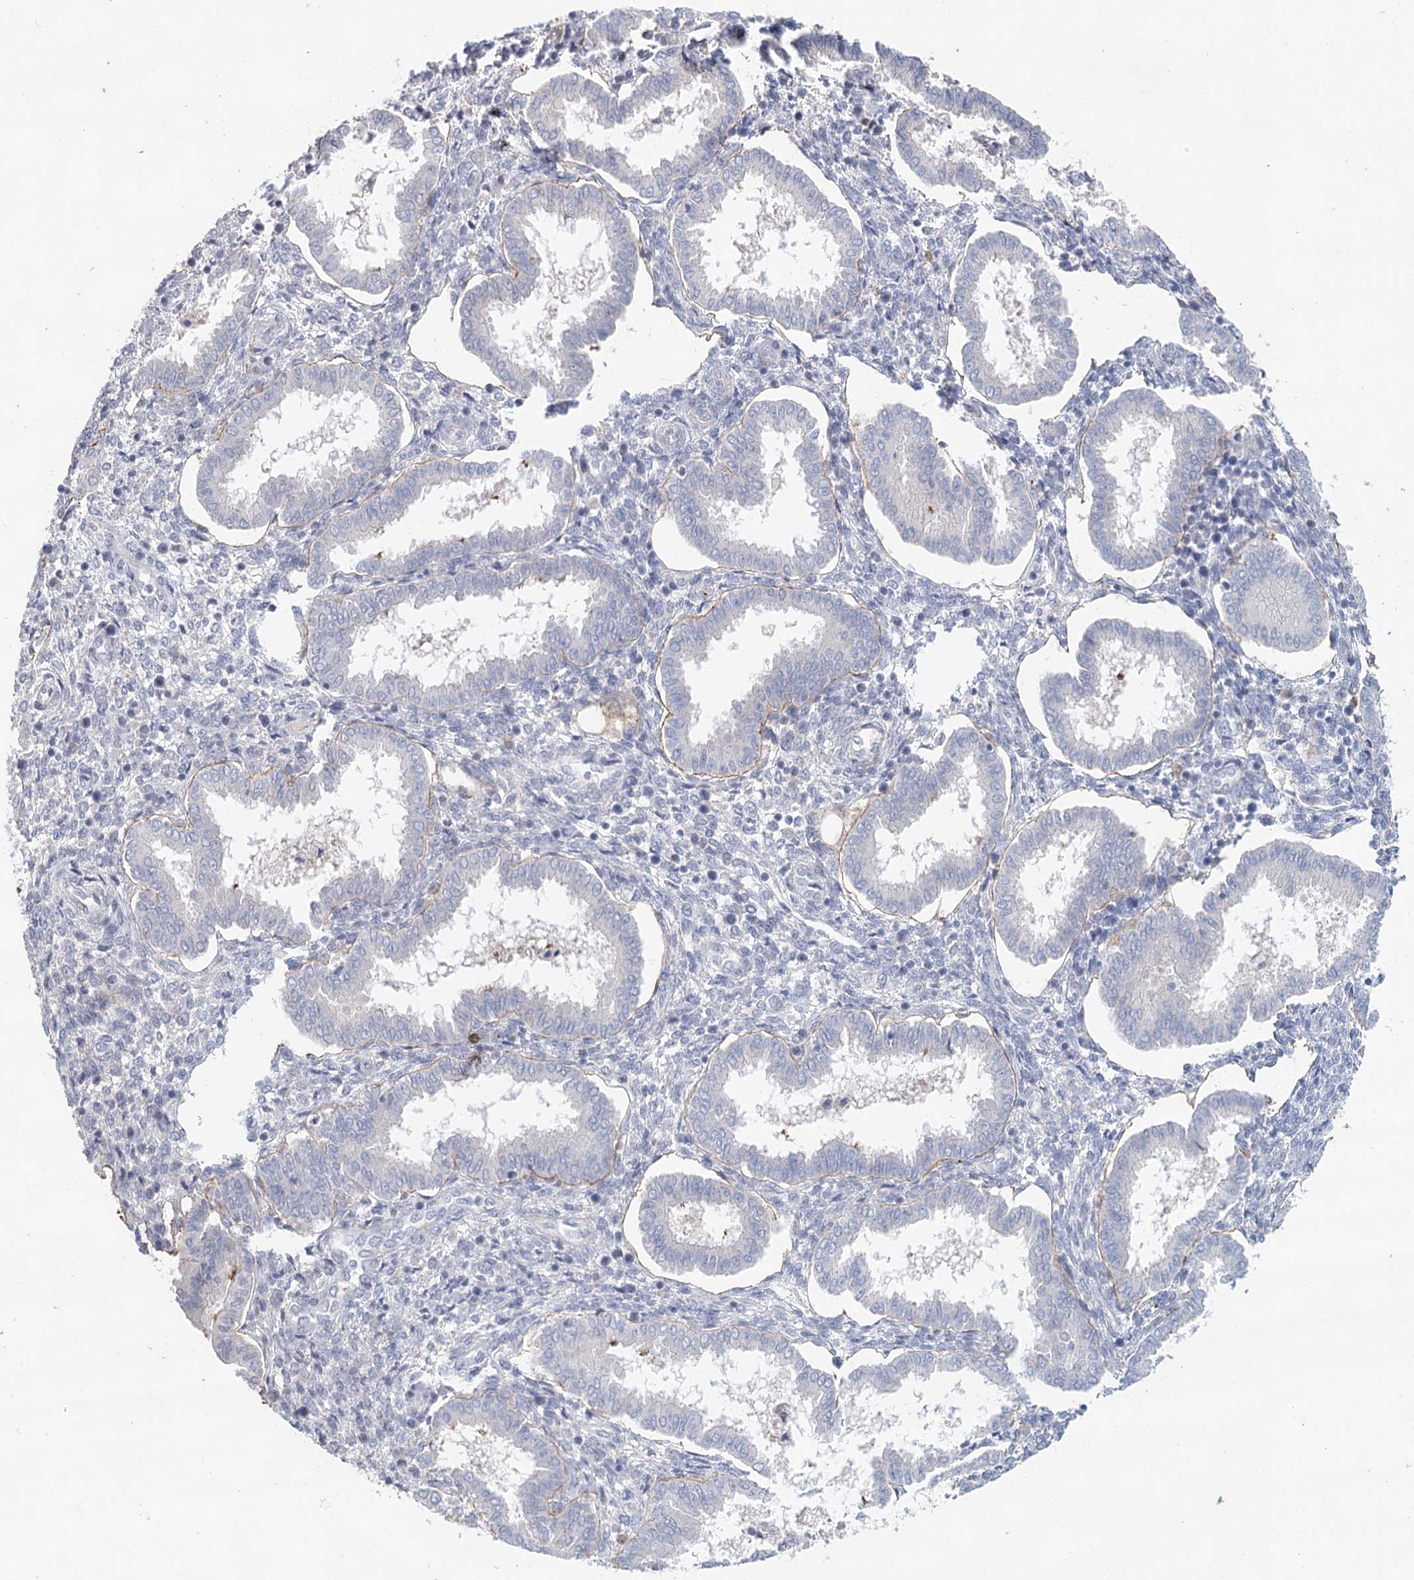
{"staining": {"intensity": "negative", "quantity": "none", "location": "none"}, "tissue": "endometrium", "cell_type": "Cells in endometrial stroma", "image_type": "normal", "snomed": [{"axis": "morphology", "description": "Normal tissue, NOS"}, {"axis": "topography", "description": "Endometrium"}], "caption": "High magnification brightfield microscopy of benign endometrium stained with DAB (brown) and counterstained with hematoxylin (blue): cells in endometrial stroma show no significant expression.", "gene": "SLC19A3", "patient": {"sex": "female", "age": 24}}